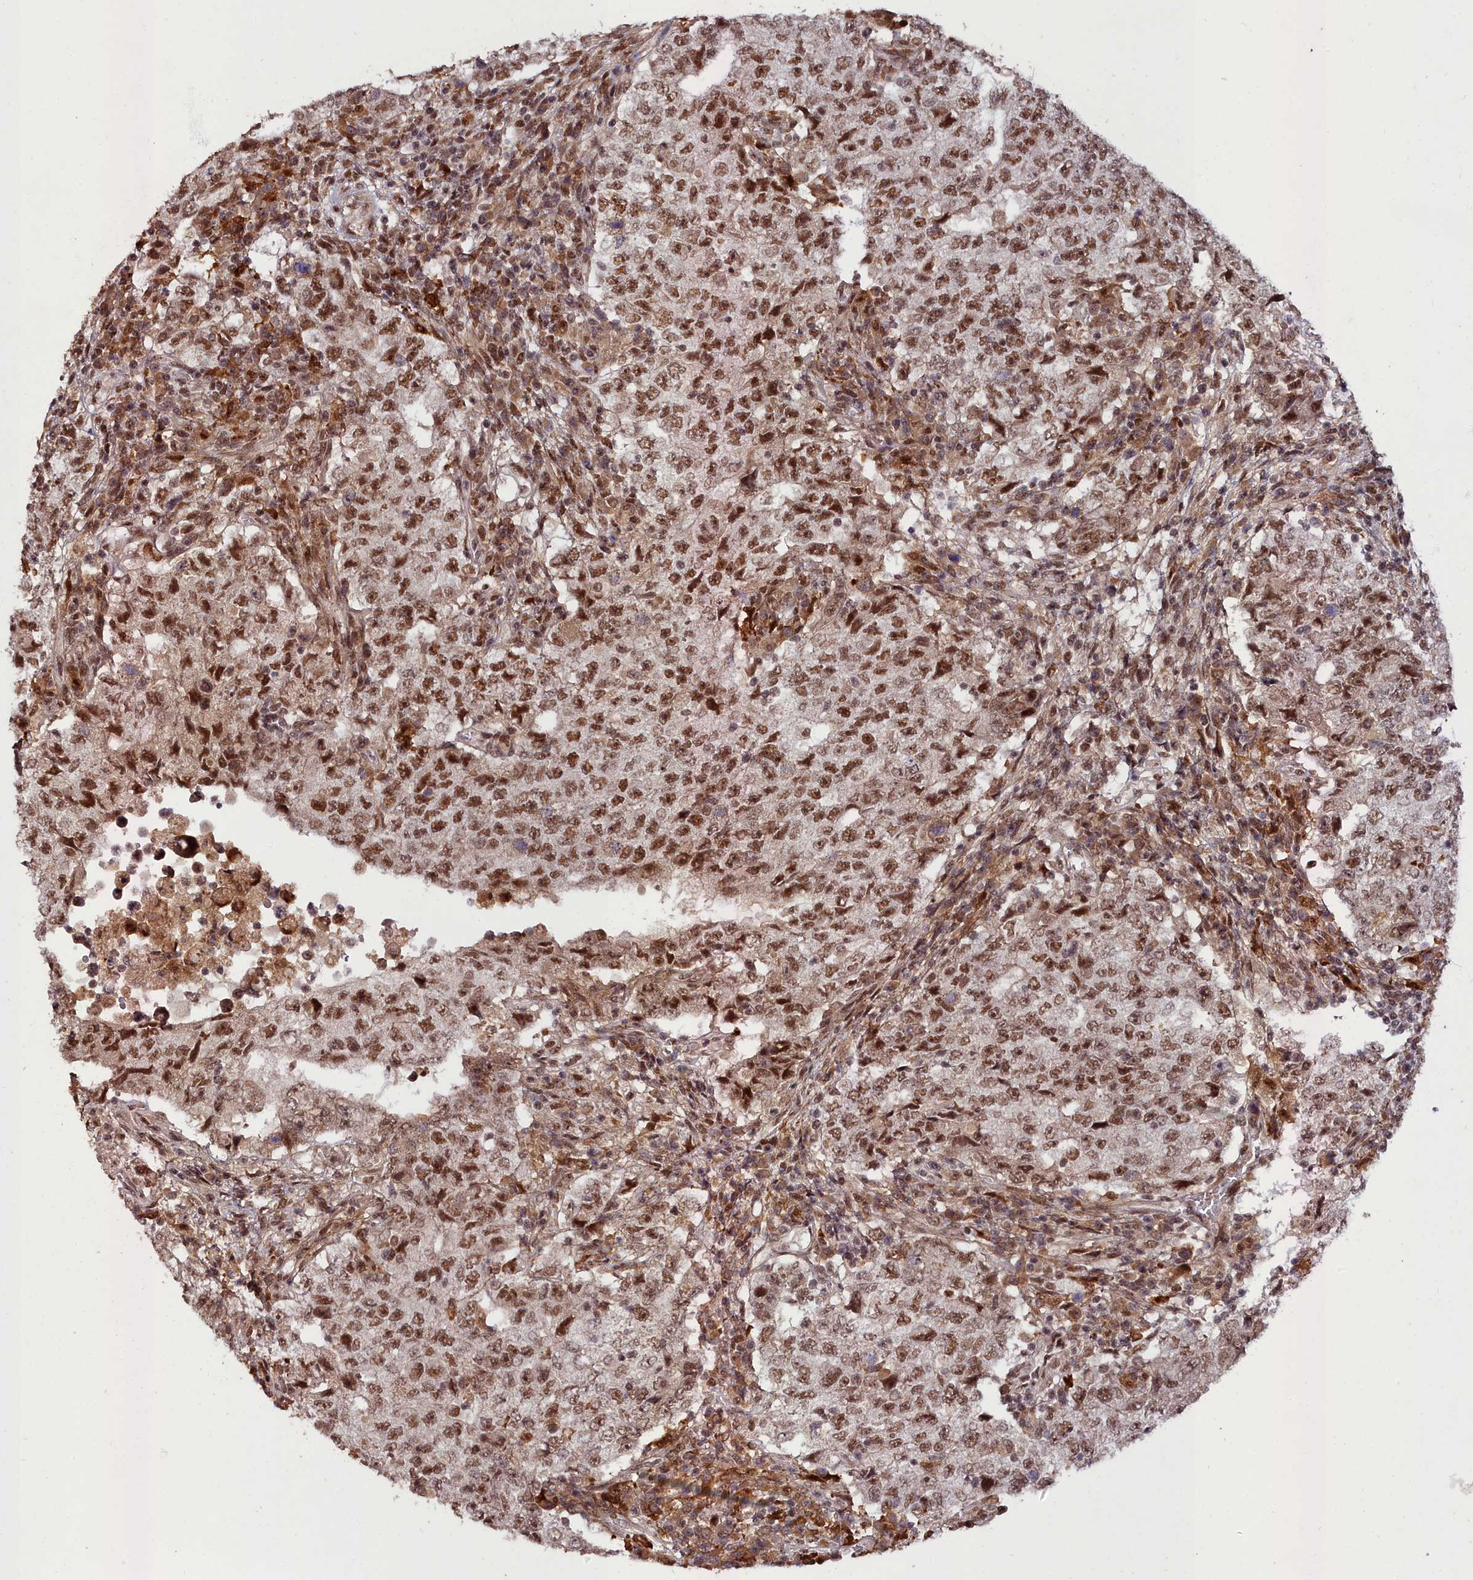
{"staining": {"intensity": "strong", "quantity": ">75%", "location": "nuclear"}, "tissue": "testis cancer", "cell_type": "Tumor cells", "image_type": "cancer", "snomed": [{"axis": "morphology", "description": "Carcinoma, Embryonal, NOS"}, {"axis": "topography", "description": "Testis"}], "caption": "Protein analysis of testis cancer tissue shows strong nuclear positivity in about >75% of tumor cells.", "gene": "CXXC1", "patient": {"sex": "male", "age": 26}}